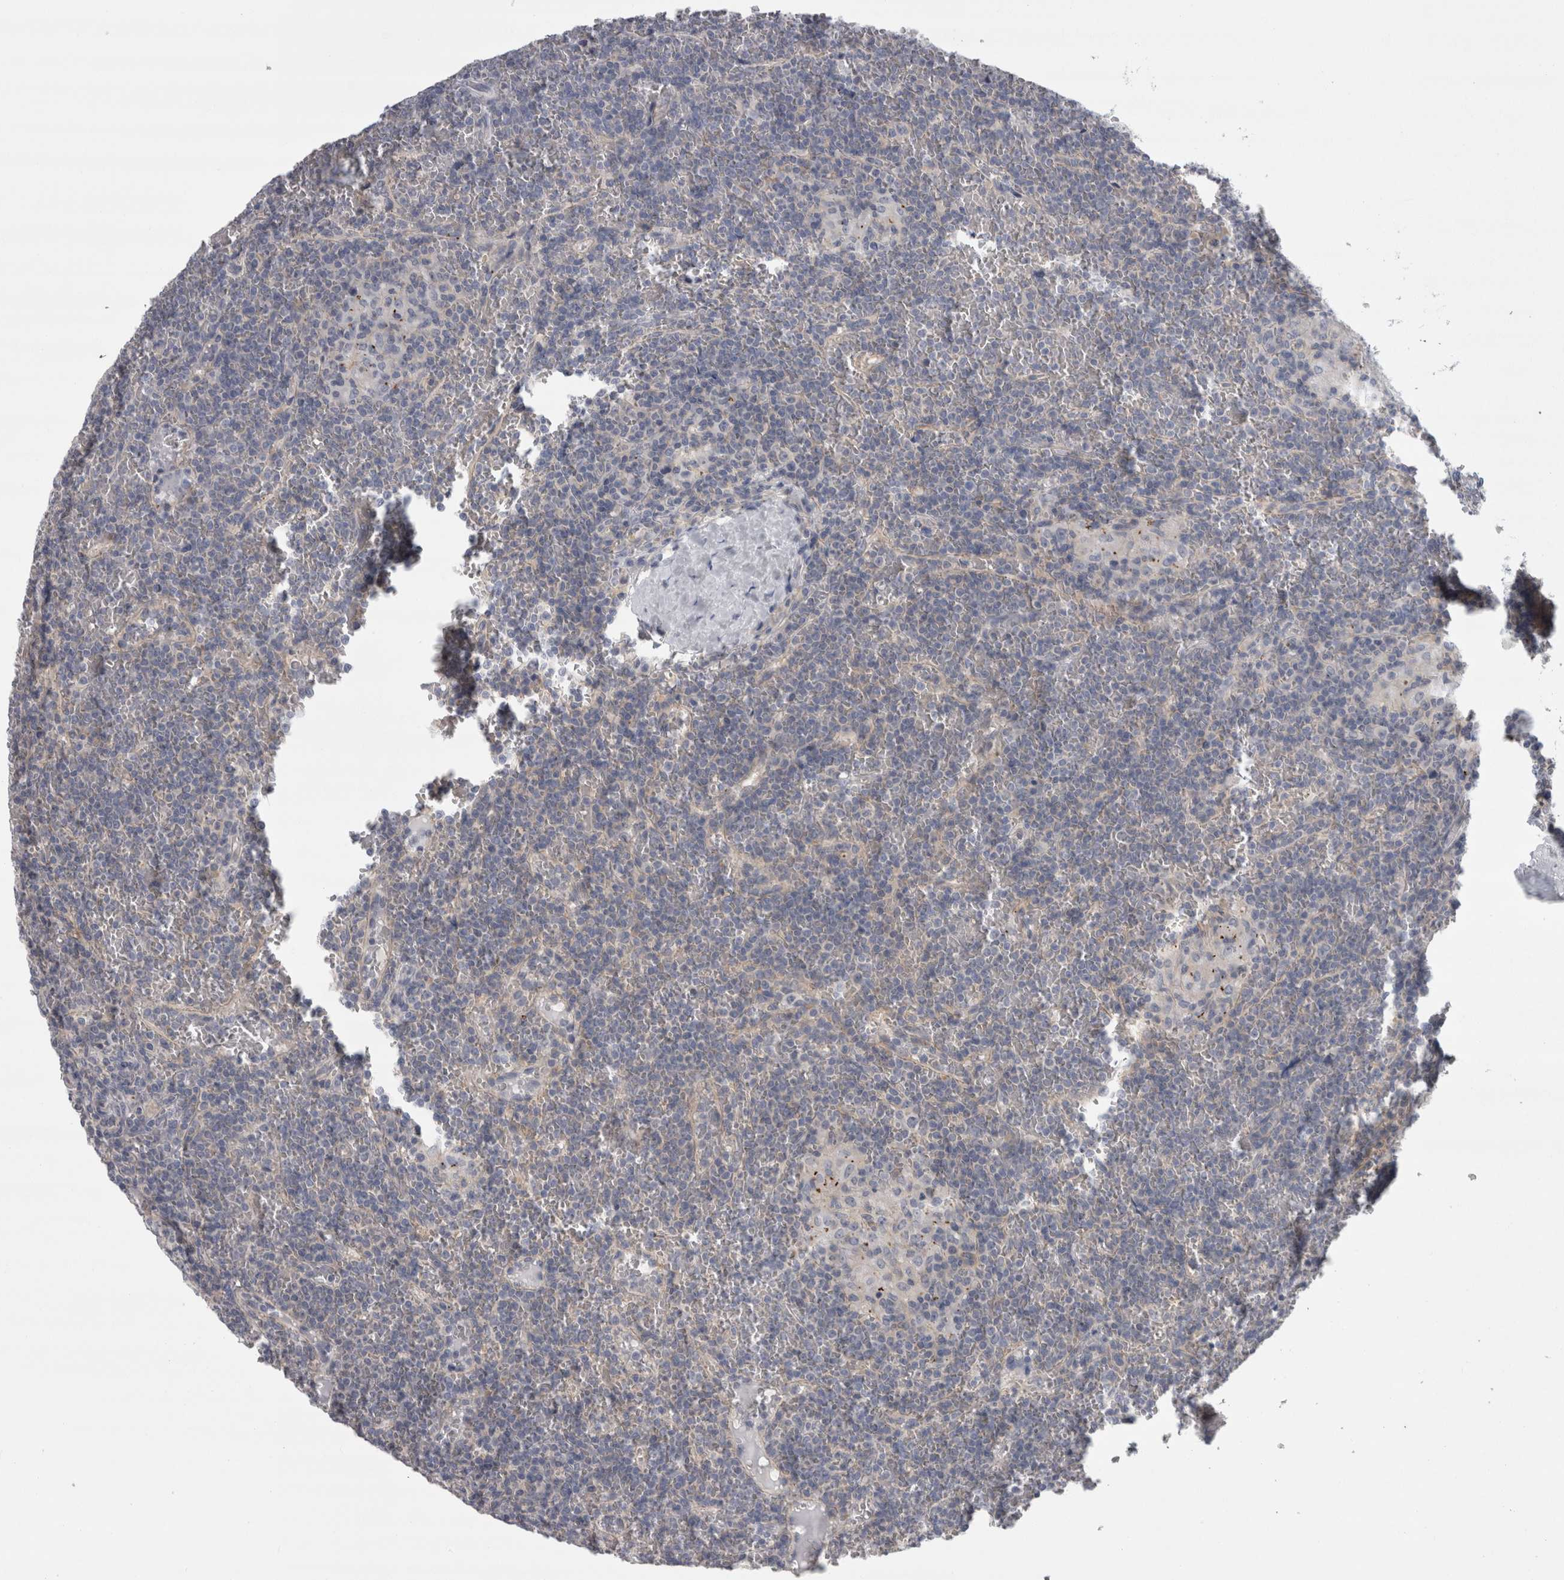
{"staining": {"intensity": "negative", "quantity": "none", "location": "none"}, "tissue": "lymphoma", "cell_type": "Tumor cells", "image_type": "cancer", "snomed": [{"axis": "morphology", "description": "Malignant lymphoma, non-Hodgkin's type, Low grade"}, {"axis": "topography", "description": "Spleen"}], "caption": "An immunohistochemistry (IHC) photomicrograph of malignant lymphoma, non-Hodgkin's type (low-grade) is shown. There is no staining in tumor cells of malignant lymphoma, non-Hodgkin's type (low-grade).", "gene": "LYZL6", "patient": {"sex": "female", "age": 19}}